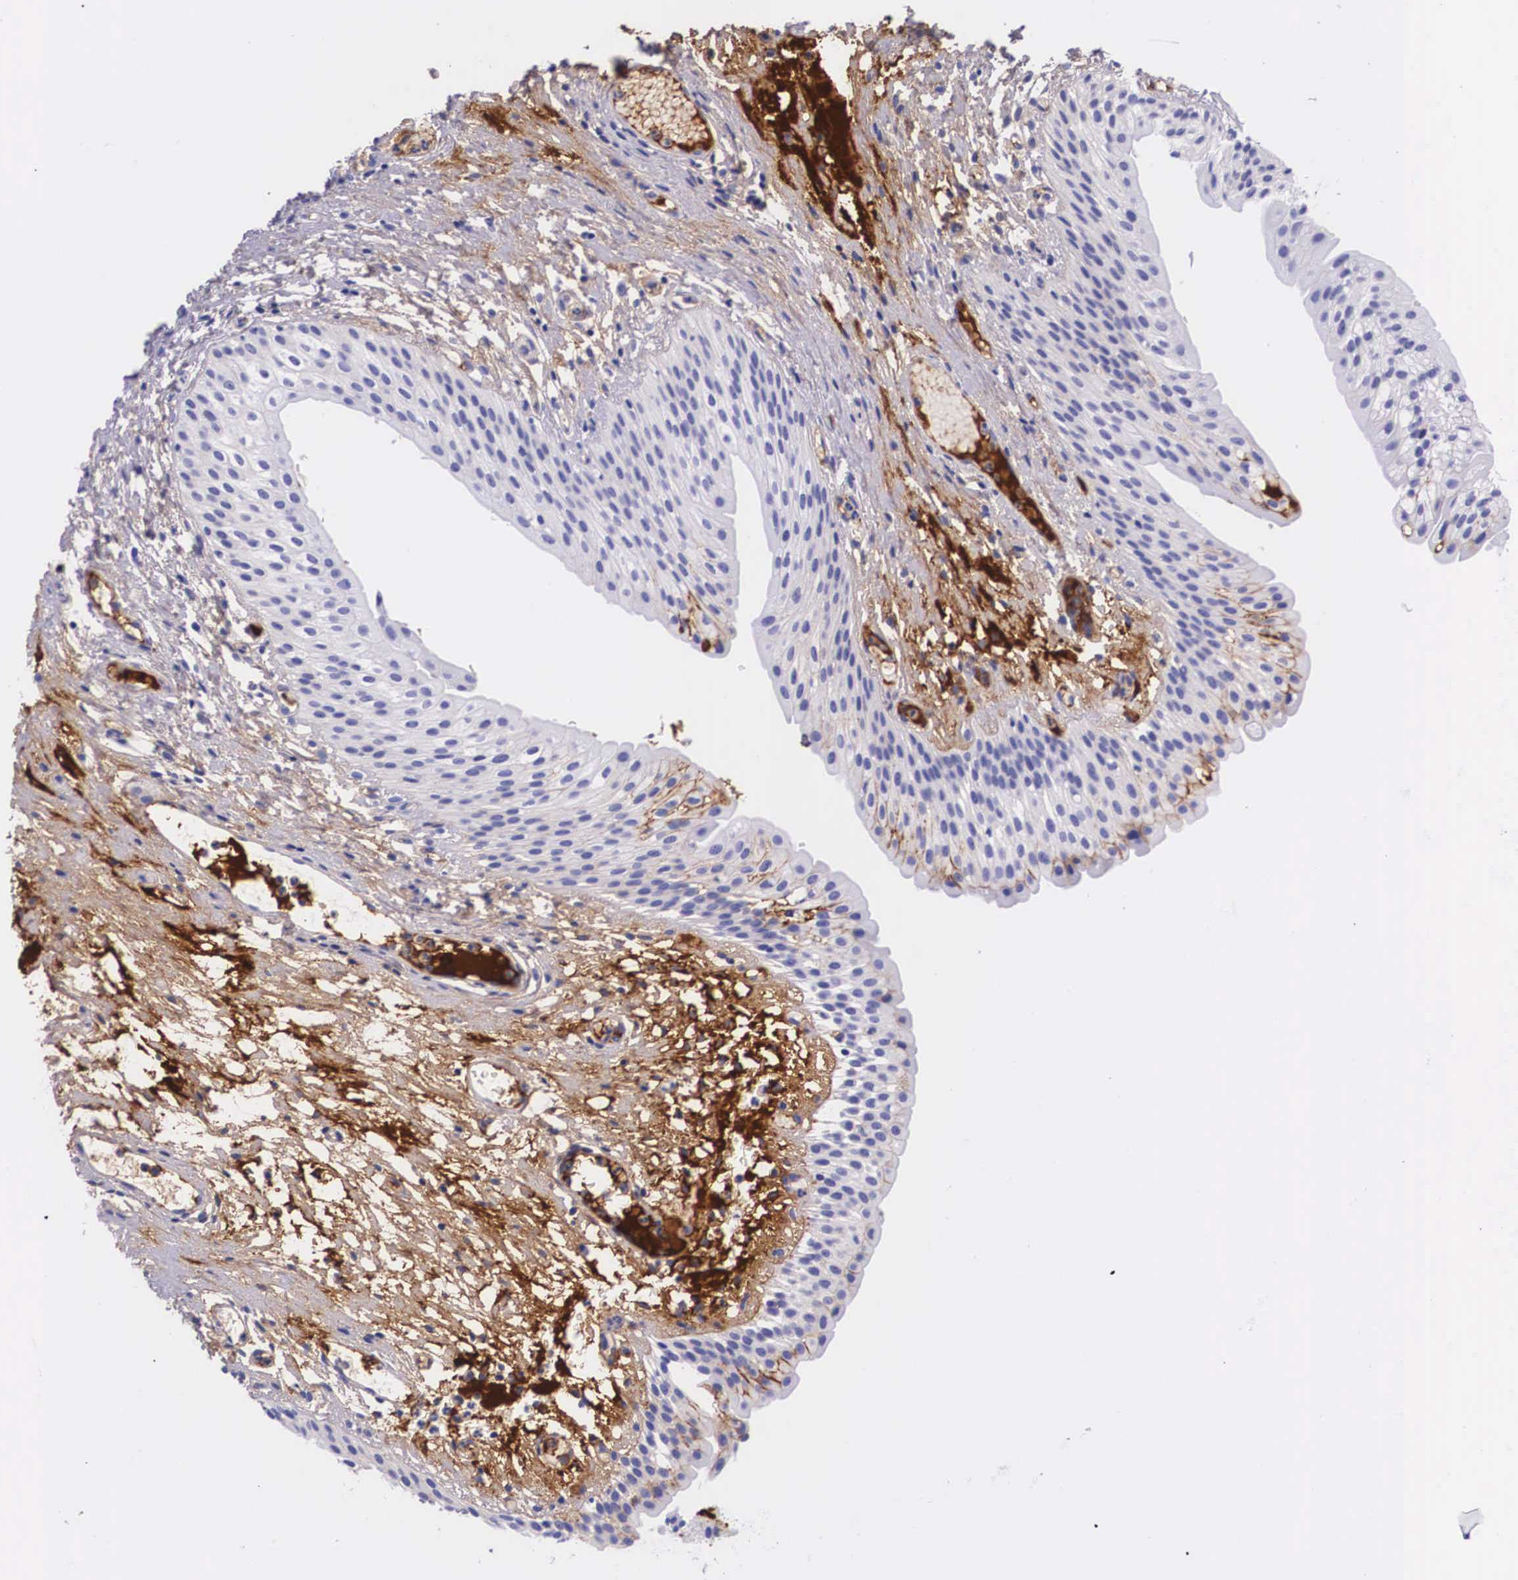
{"staining": {"intensity": "negative", "quantity": "none", "location": "none"}, "tissue": "urinary bladder", "cell_type": "Urothelial cells", "image_type": "normal", "snomed": [{"axis": "morphology", "description": "Normal tissue, NOS"}, {"axis": "topography", "description": "Urinary bladder"}], "caption": "IHC photomicrograph of unremarkable human urinary bladder stained for a protein (brown), which displays no staining in urothelial cells. (Brightfield microscopy of DAB immunohistochemistry at high magnification).", "gene": "PLG", "patient": {"sex": "male", "age": 48}}